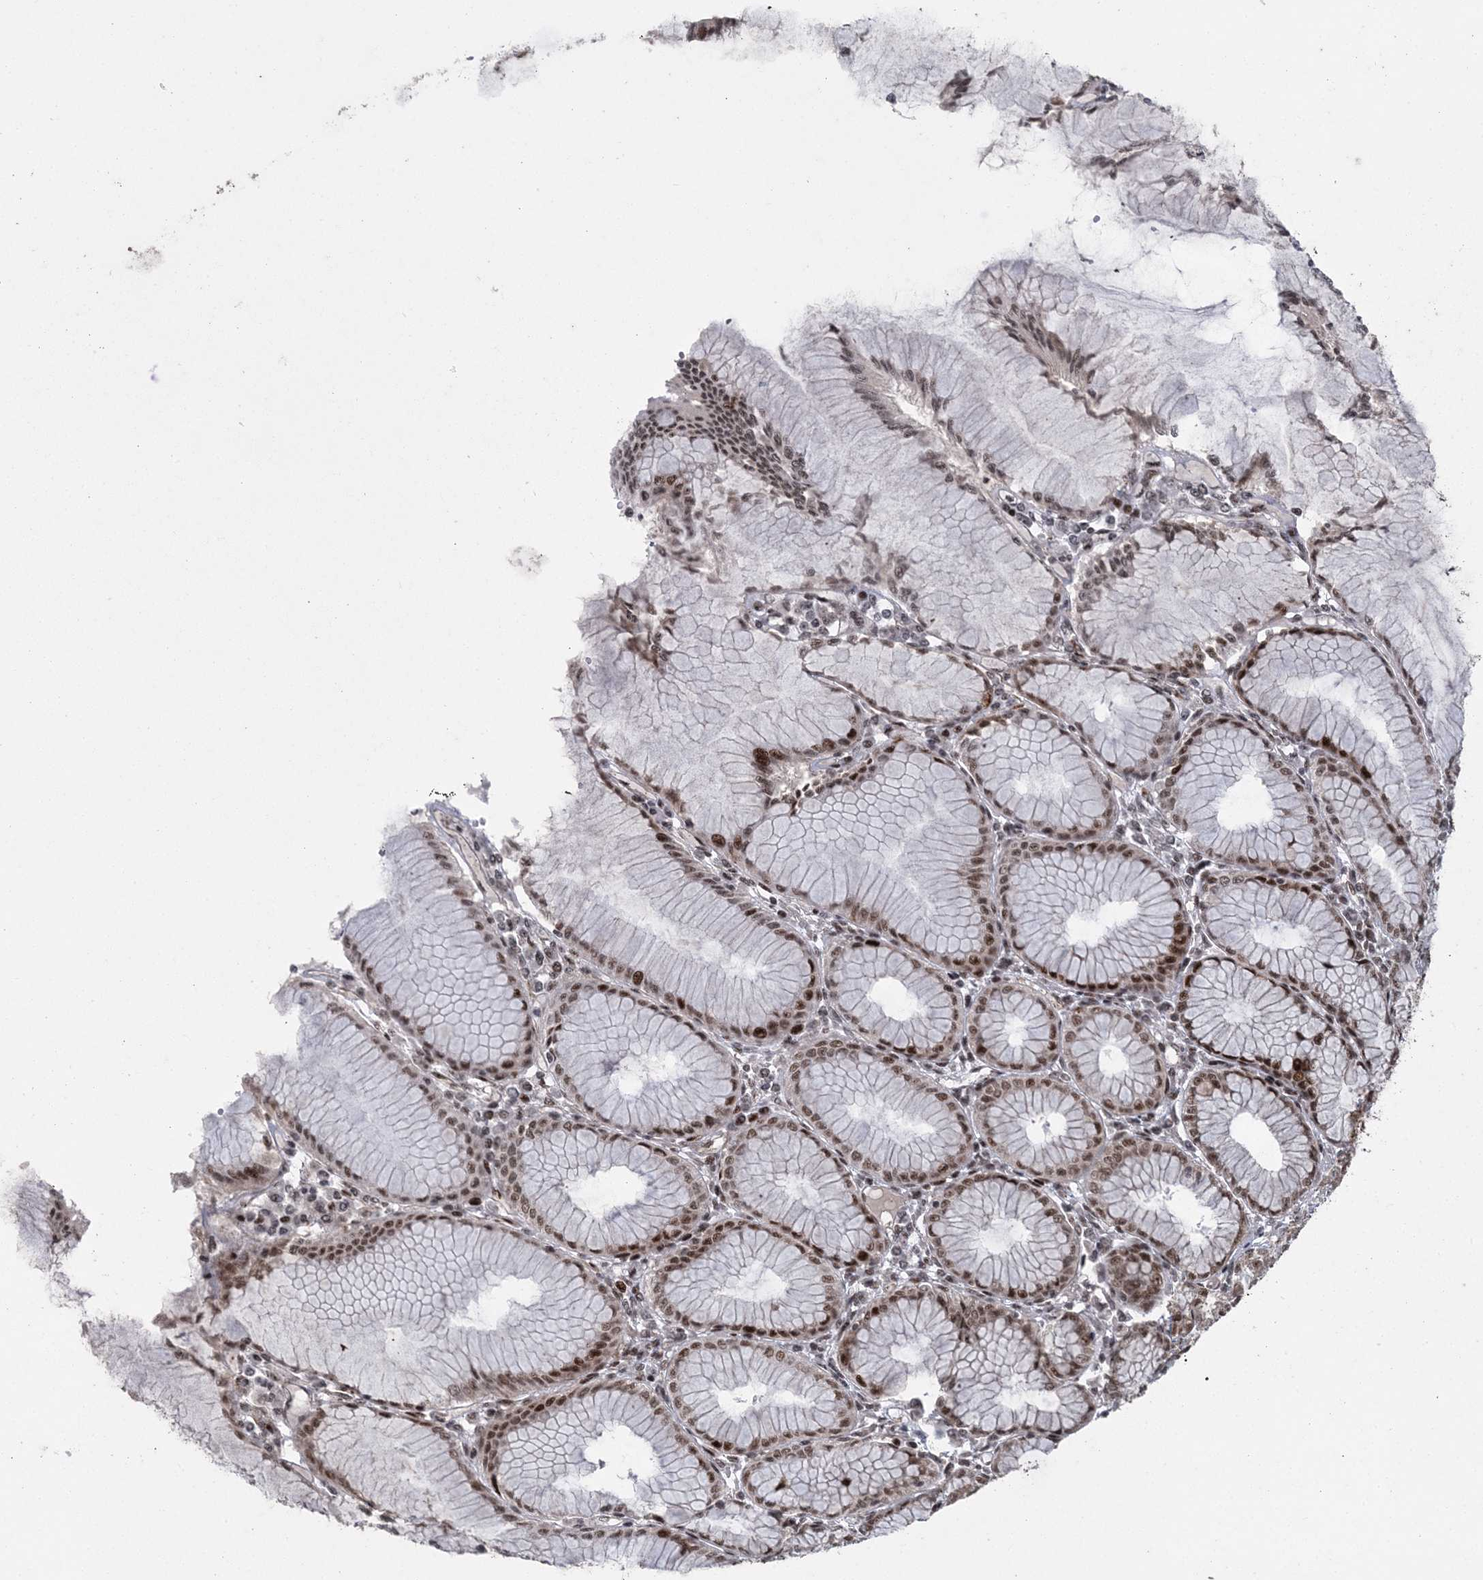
{"staining": {"intensity": "strong", "quantity": ">75%", "location": "nuclear"}, "tissue": "stomach", "cell_type": "Glandular cells", "image_type": "normal", "snomed": [{"axis": "morphology", "description": "Normal tissue, NOS"}, {"axis": "topography", "description": "Stomach"}], "caption": "IHC of unremarkable stomach reveals high levels of strong nuclear staining in approximately >75% of glandular cells.", "gene": "CWC22", "patient": {"sex": "female", "age": 57}}